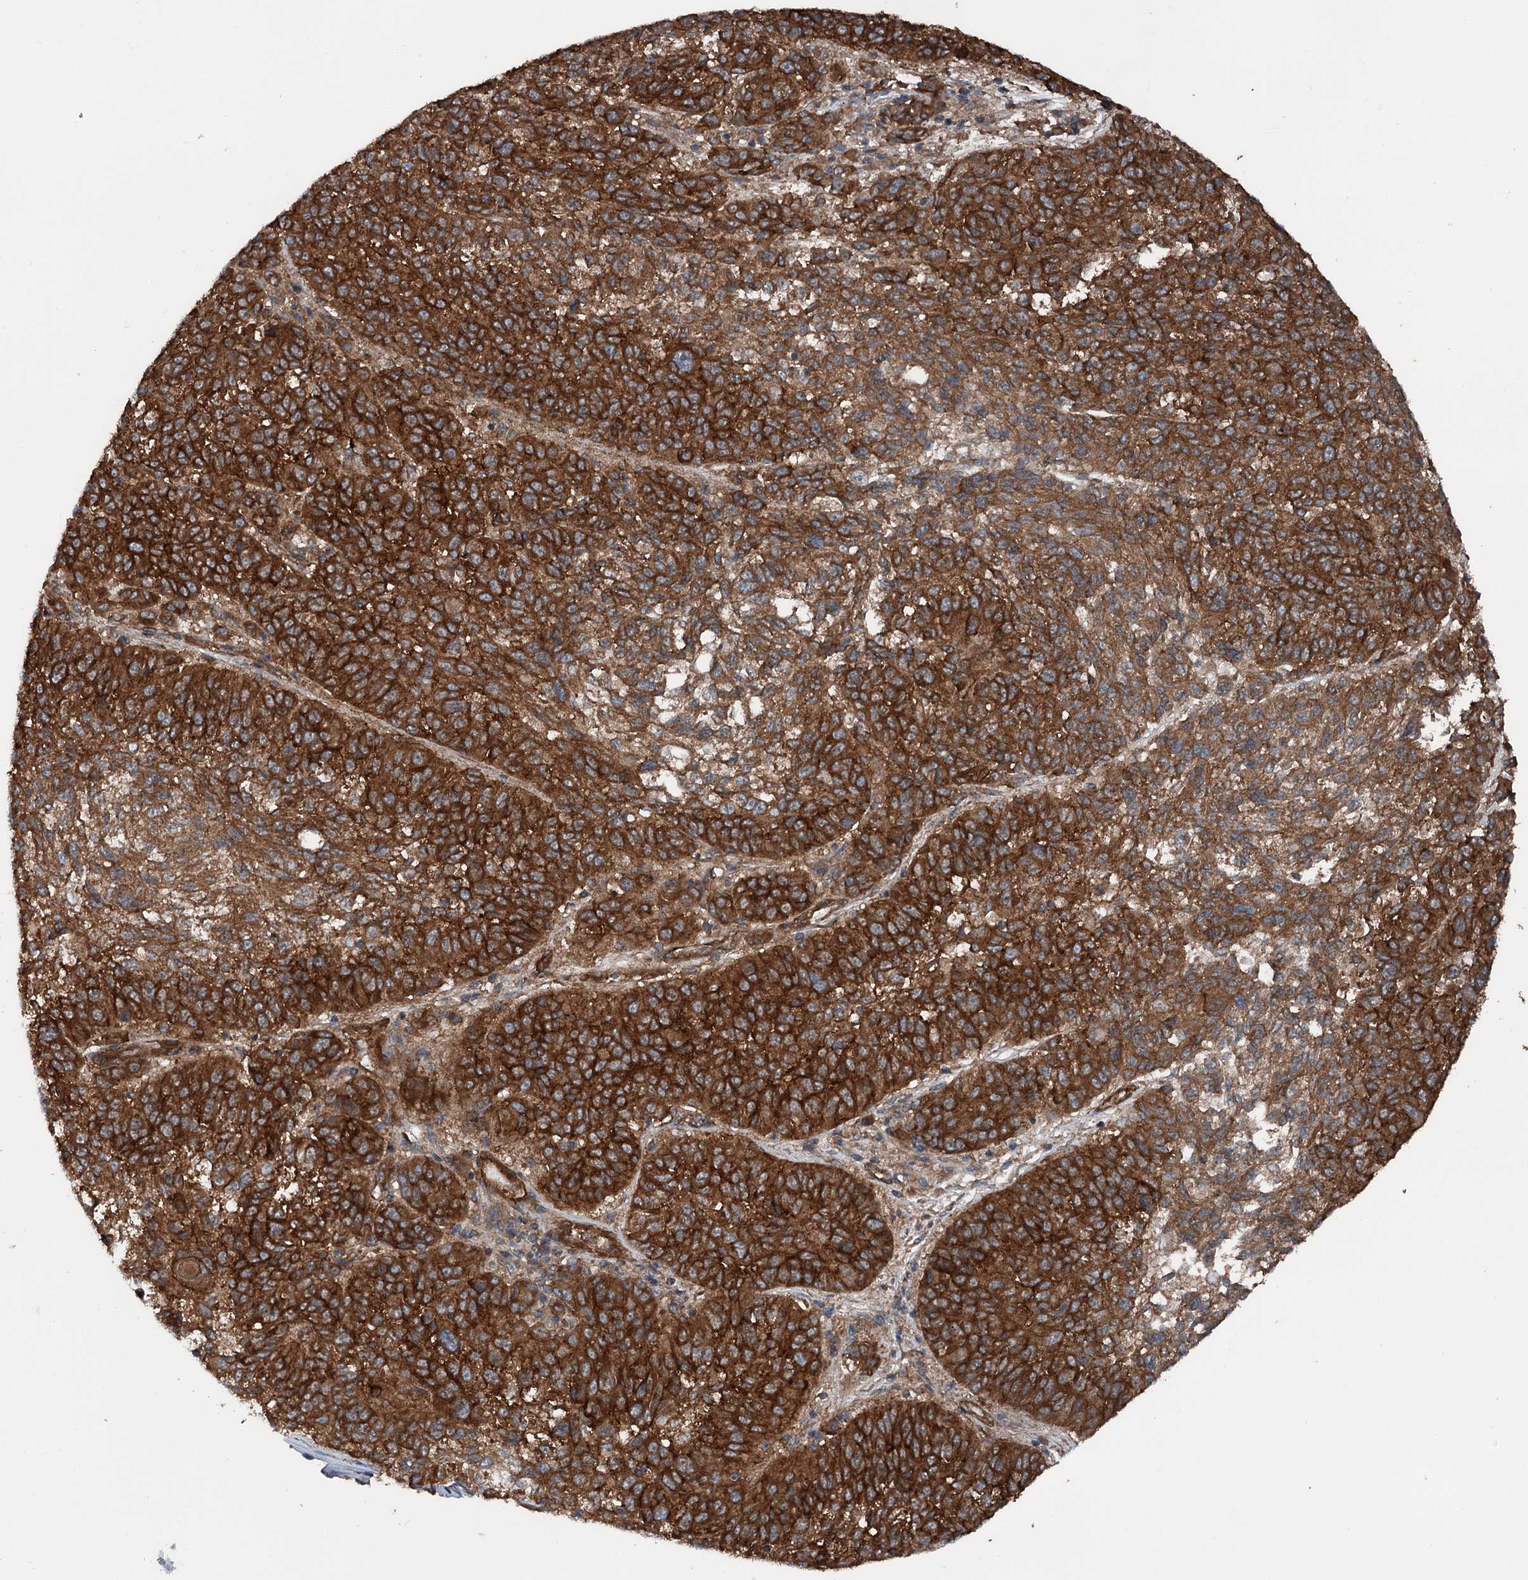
{"staining": {"intensity": "strong", "quantity": ">75%", "location": "cytoplasmic/membranous"}, "tissue": "melanoma", "cell_type": "Tumor cells", "image_type": "cancer", "snomed": [{"axis": "morphology", "description": "Malignant melanoma, NOS"}, {"axis": "topography", "description": "Skin"}], "caption": "Malignant melanoma stained with a brown dye demonstrates strong cytoplasmic/membranous positive staining in approximately >75% of tumor cells.", "gene": "RNF214", "patient": {"sex": "male", "age": 53}}